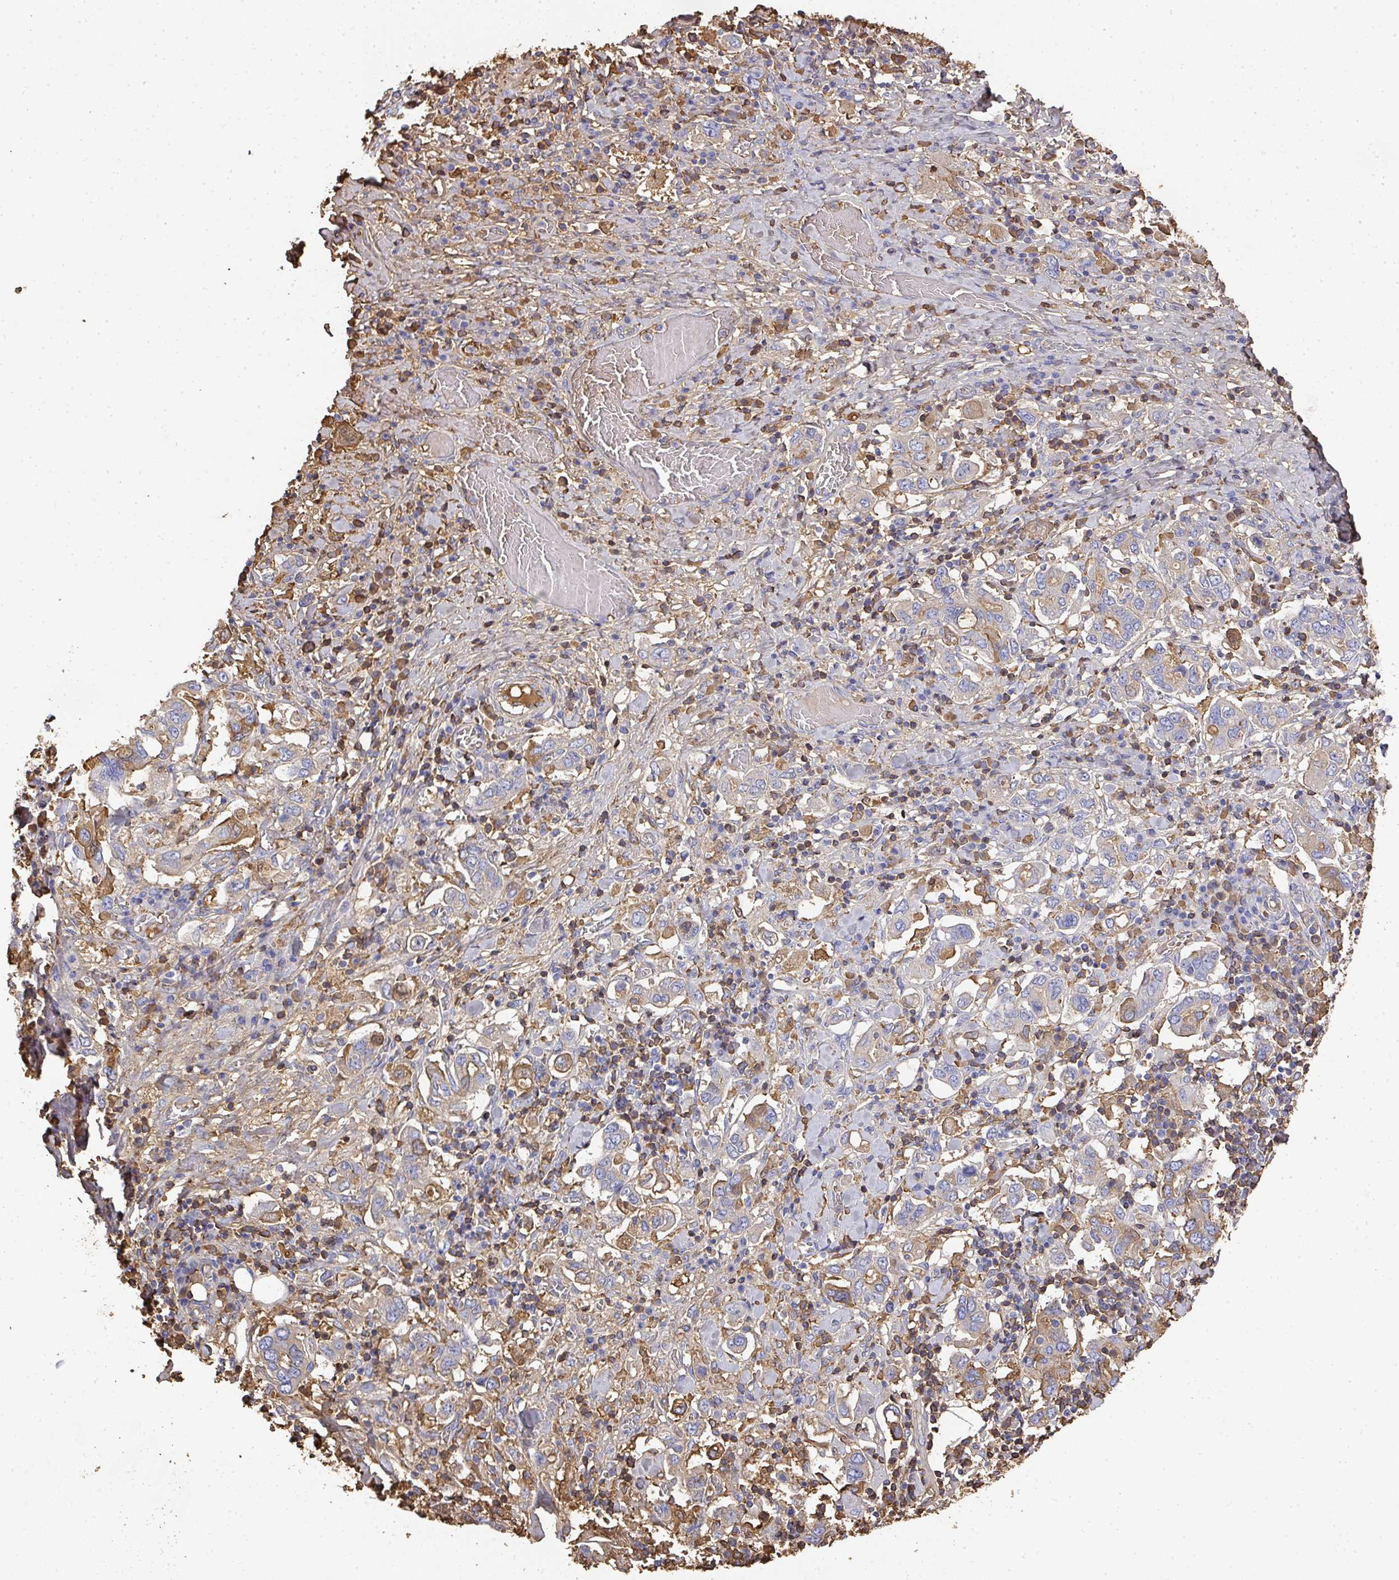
{"staining": {"intensity": "negative", "quantity": "none", "location": "none"}, "tissue": "stomach cancer", "cell_type": "Tumor cells", "image_type": "cancer", "snomed": [{"axis": "morphology", "description": "Adenocarcinoma, NOS"}, {"axis": "topography", "description": "Stomach, upper"}, {"axis": "topography", "description": "Stomach"}], "caption": "Immunohistochemical staining of adenocarcinoma (stomach) exhibits no significant staining in tumor cells.", "gene": "ALB", "patient": {"sex": "male", "age": 62}}